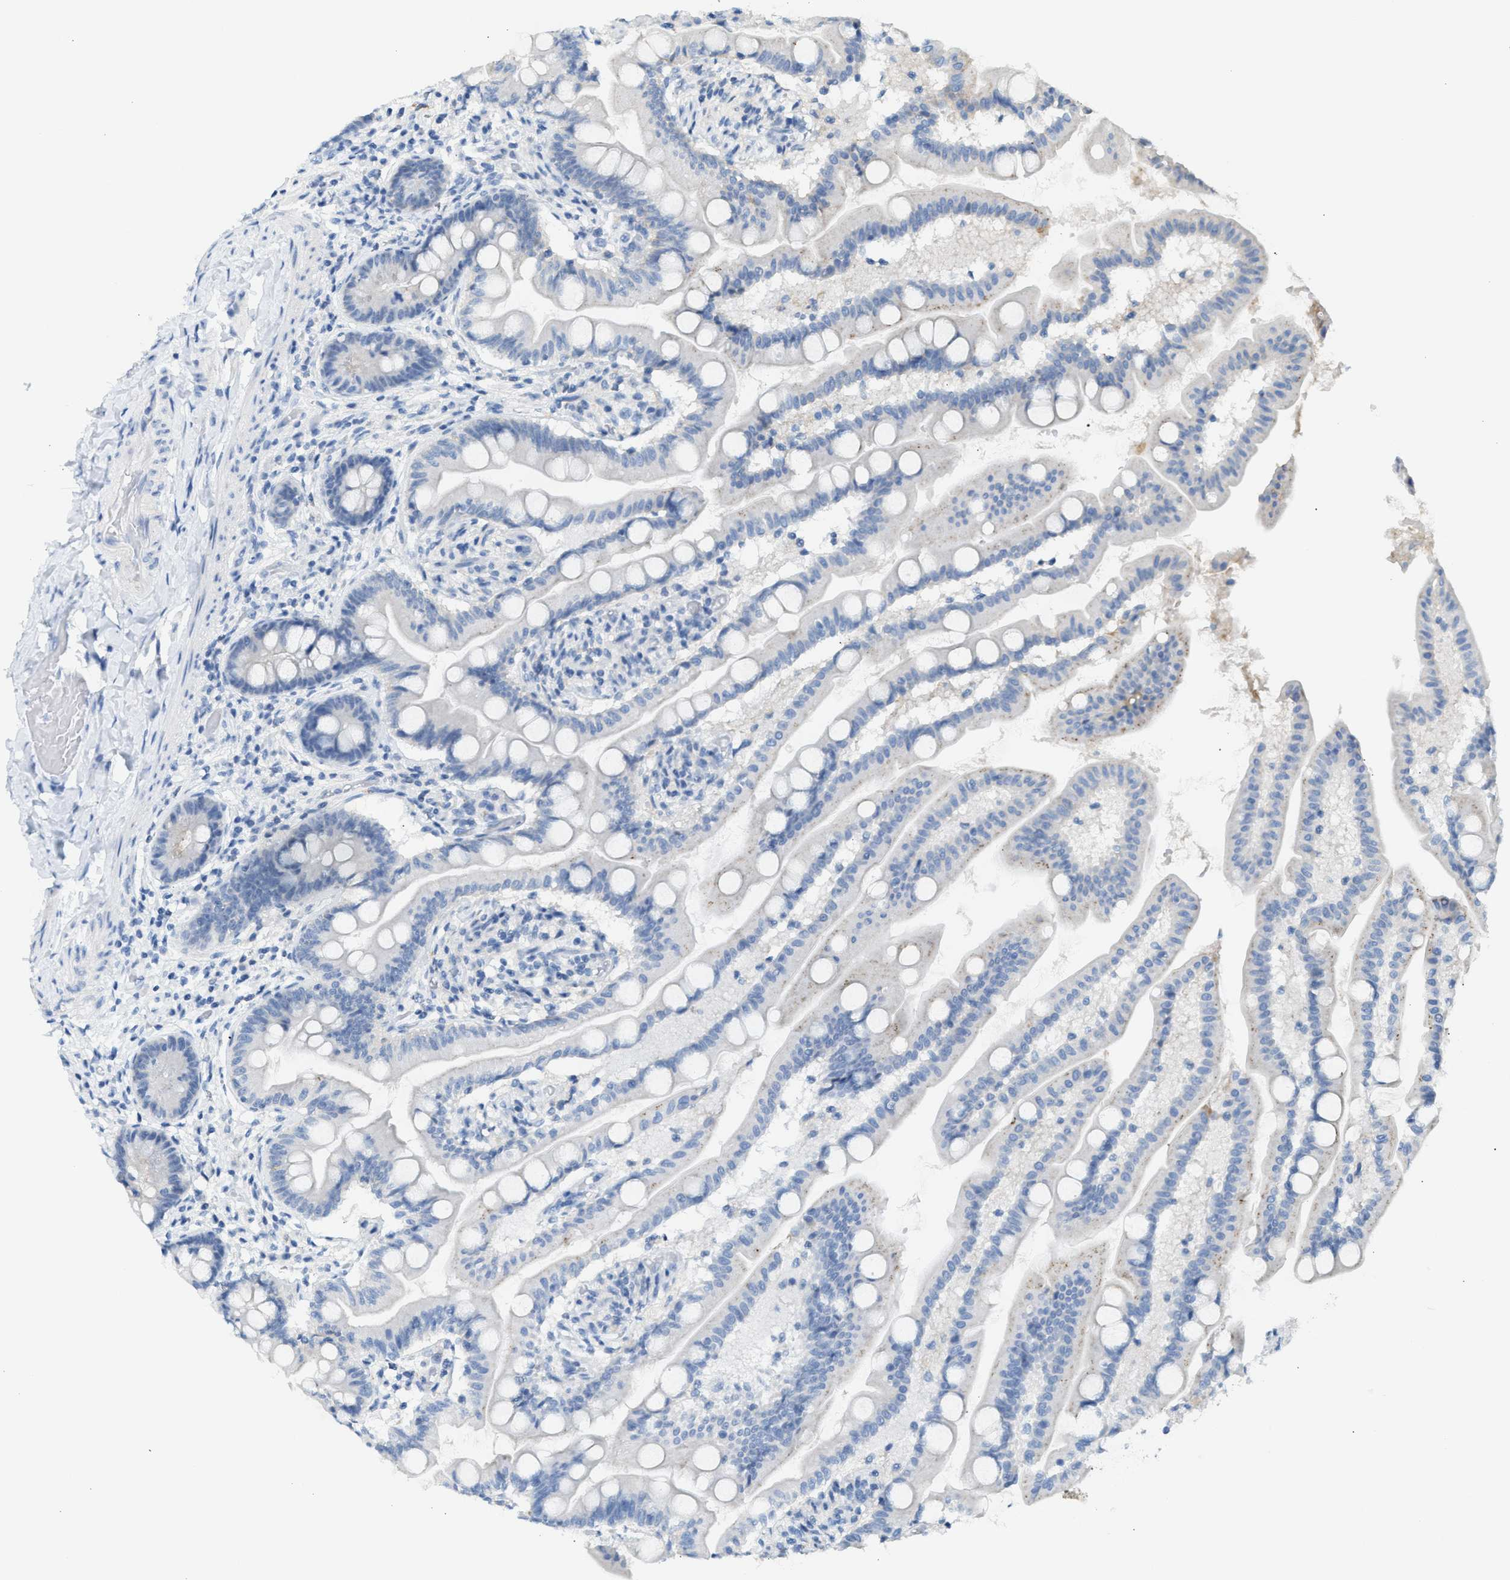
{"staining": {"intensity": "moderate", "quantity": "<25%", "location": "cytoplasmic/membranous"}, "tissue": "small intestine", "cell_type": "Glandular cells", "image_type": "normal", "snomed": [{"axis": "morphology", "description": "Normal tissue, NOS"}, {"axis": "topography", "description": "Small intestine"}], "caption": "Moderate cytoplasmic/membranous protein positivity is seen in about <25% of glandular cells in small intestine.", "gene": "ERBB2", "patient": {"sex": "female", "age": 56}}